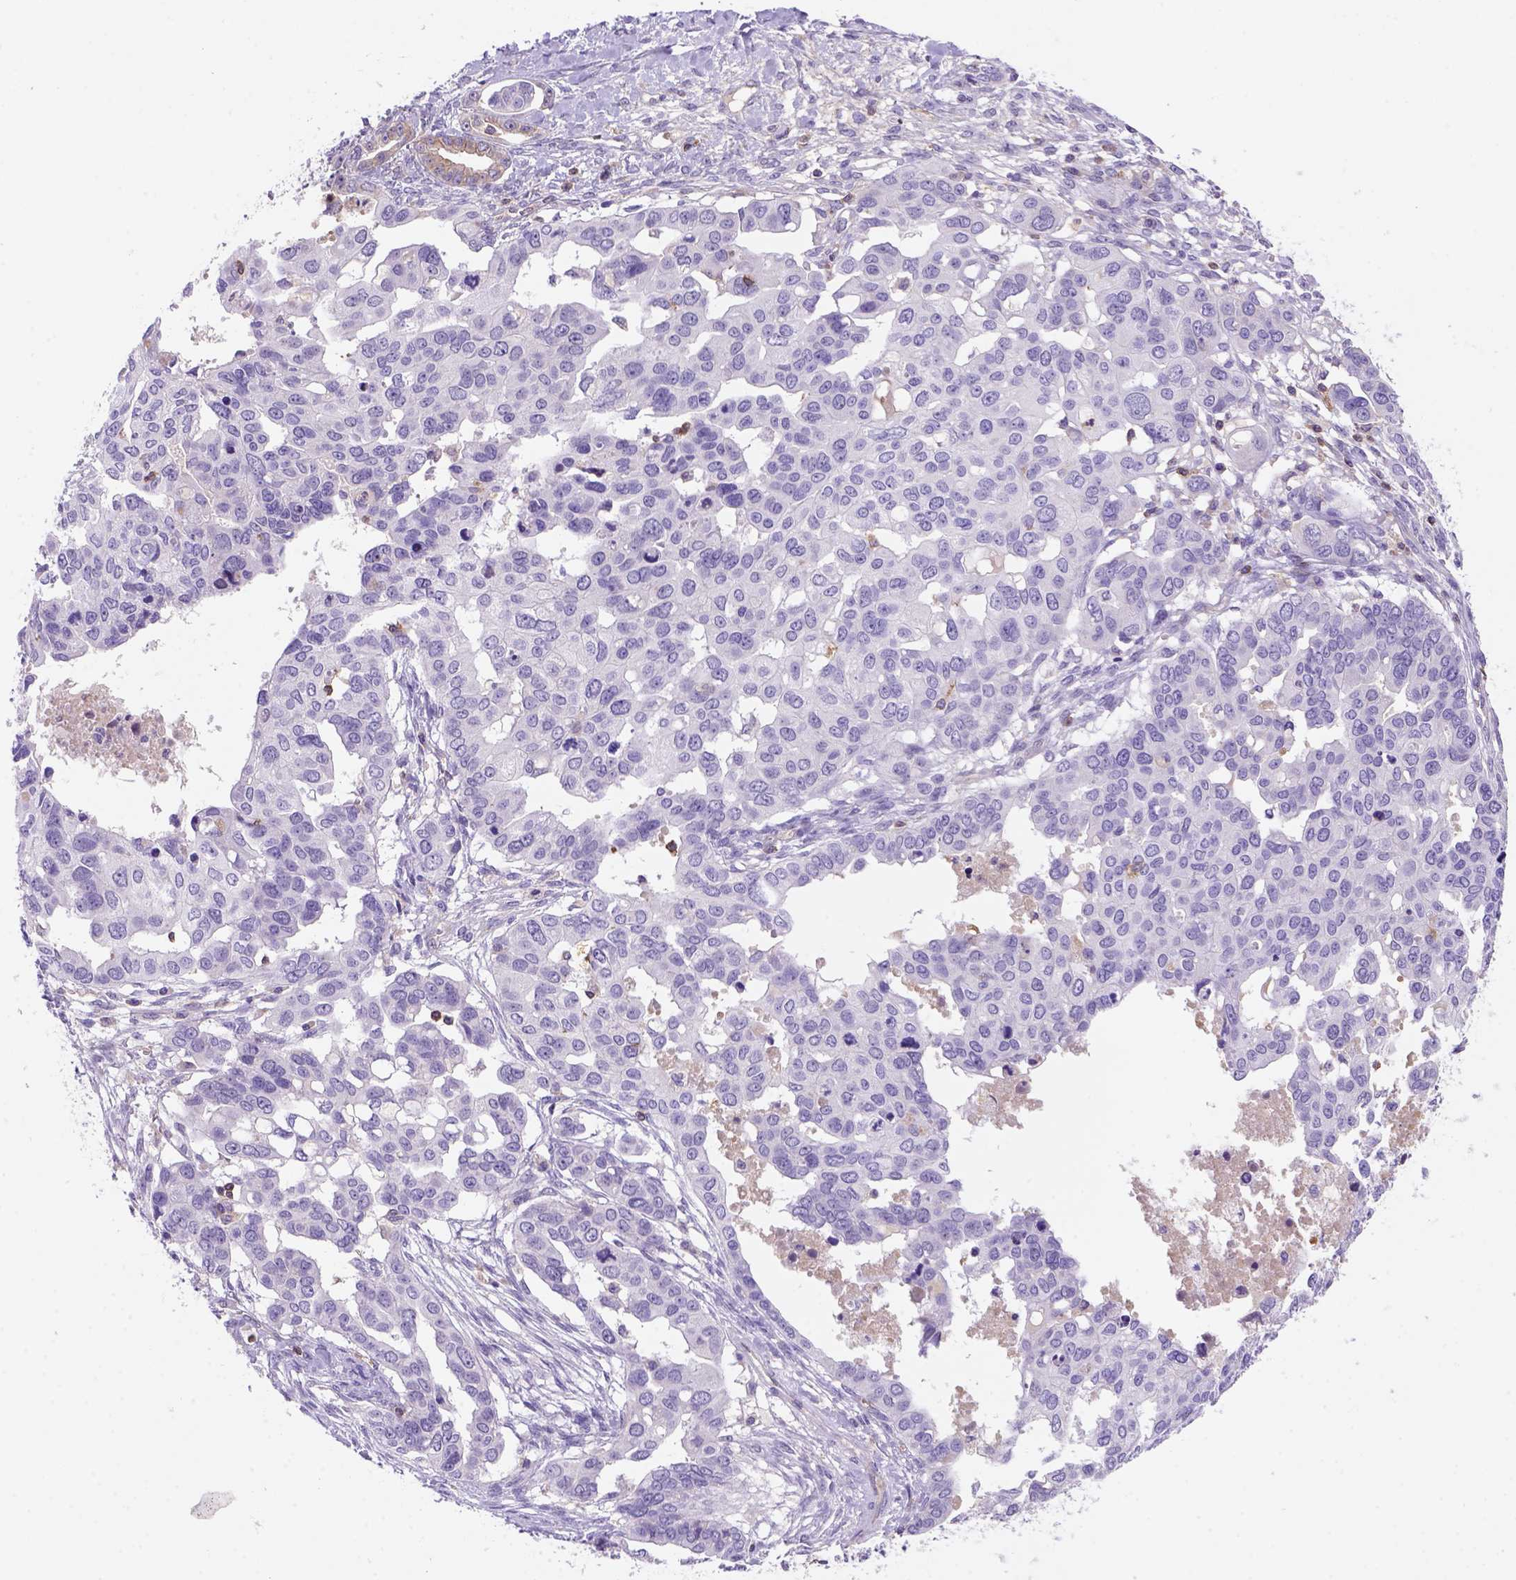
{"staining": {"intensity": "negative", "quantity": "none", "location": "none"}, "tissue": "ovarian cancer", "cell_type": "Tumor cells", "image_type": "cancer", "snomed": [{"axis": "morphology", "description": "Carcinoma, endometroid"}, {"axis": "topography", "description": "Ovary"}], "caption": "Immunohistochemistry (IHC) photomicrograph of neoplastic tissue: human ovarian cancer (endometroid carcinoma) stained with DAB demonstrates no significant protein positivity in tumor cells.", "gene": "INPP5D", "patient": {"sex": "female", "age": 78}}